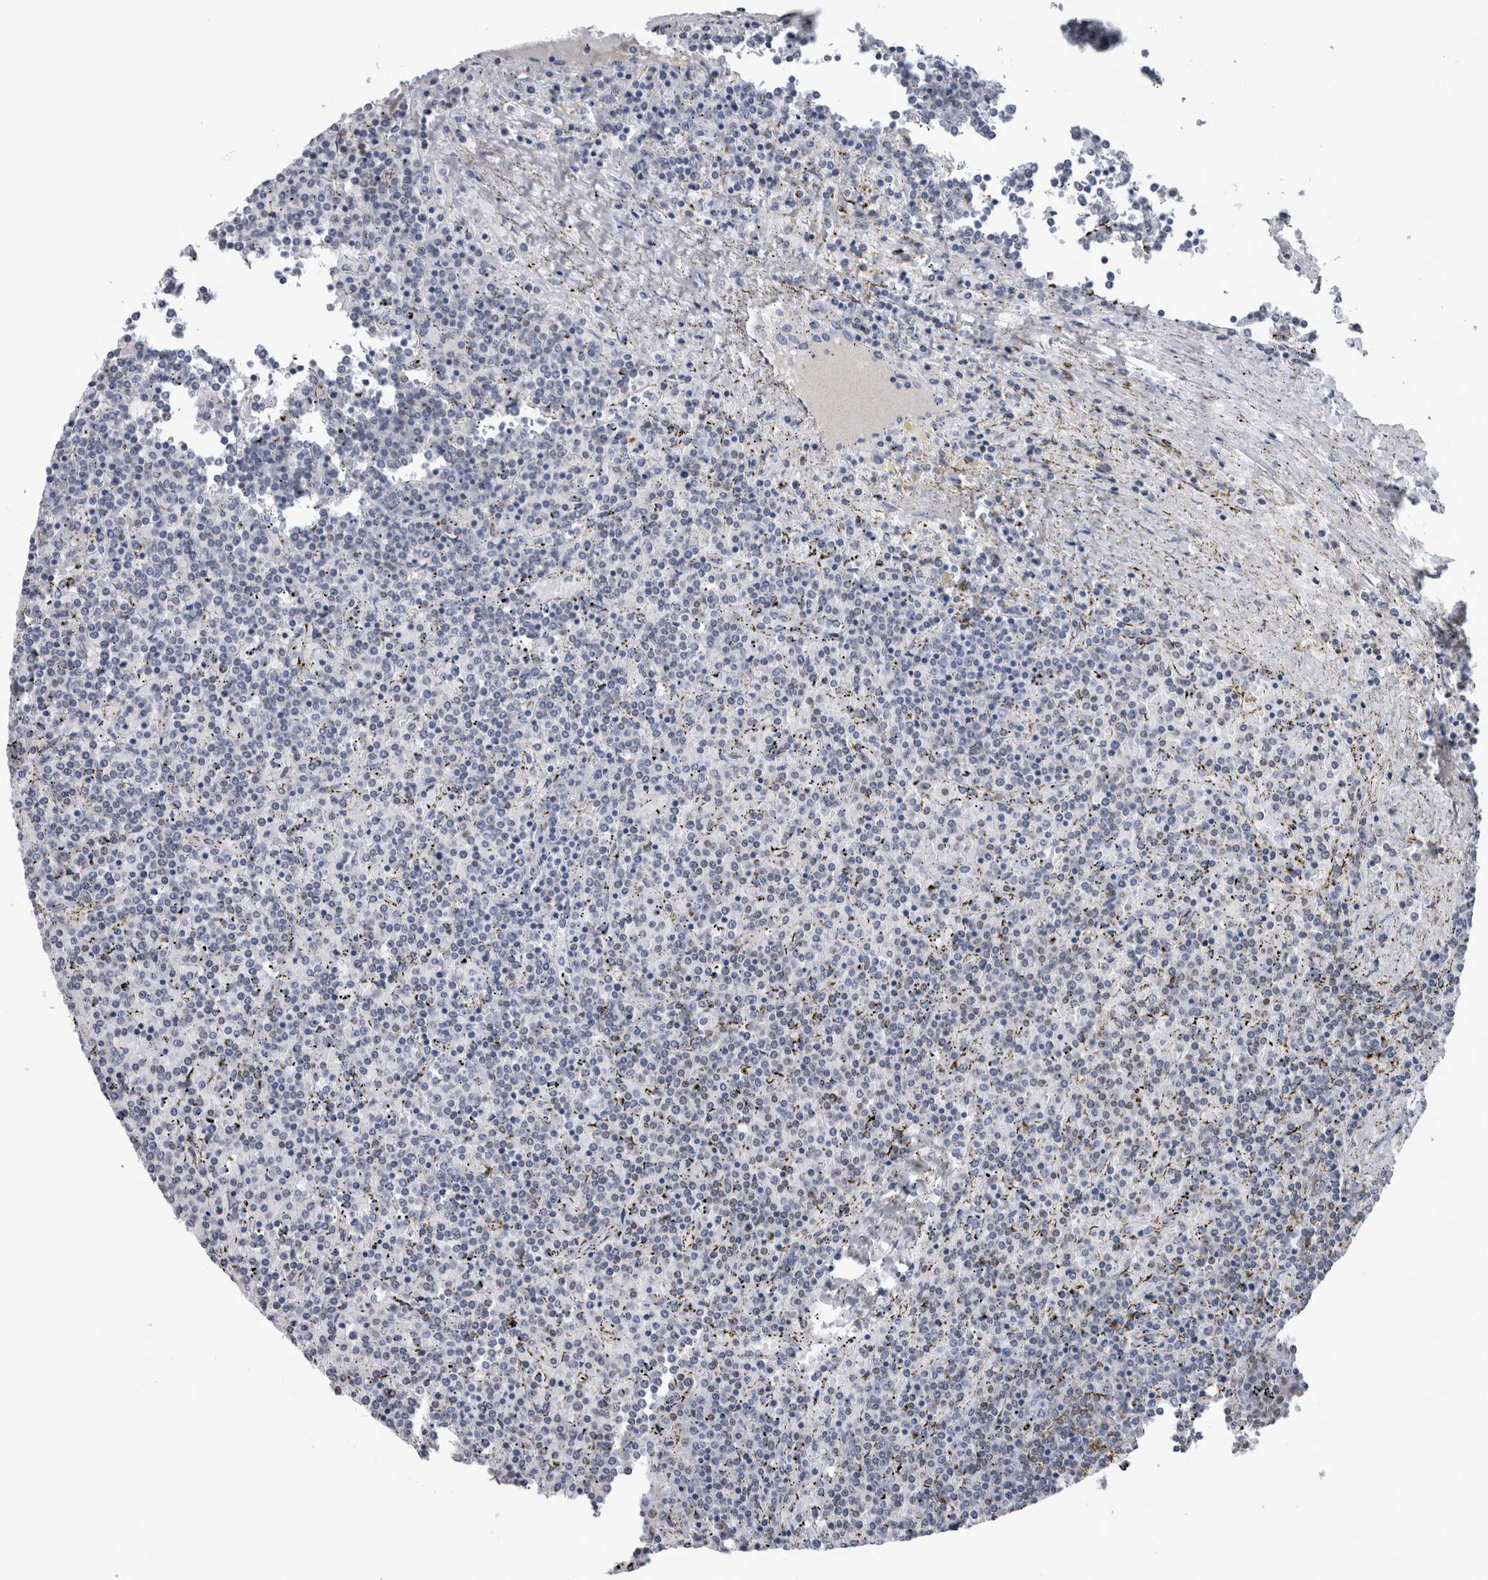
{"staining": {"intensity": "weak", "quantity": "<25%", "location": "nuclear"}, "tissue": "lymphoma", "cell_type": "Tumor cells", "image_type": "cancer", "snomed": [{"axis": "morphology", "description": "Malignant lymphoma, non-Hodgkin's type, Low grade"}, {"axis": "topography", "description": "Spleen"}], "caption": "Low-grade malignant lymphoma, non-Hodgkin's type stained for a protein using immunohistochemistry (IHC) demonstrates no expression tumor cells.", "gene": "PAX5", "patient": {"sex": "female", "age": 19}}